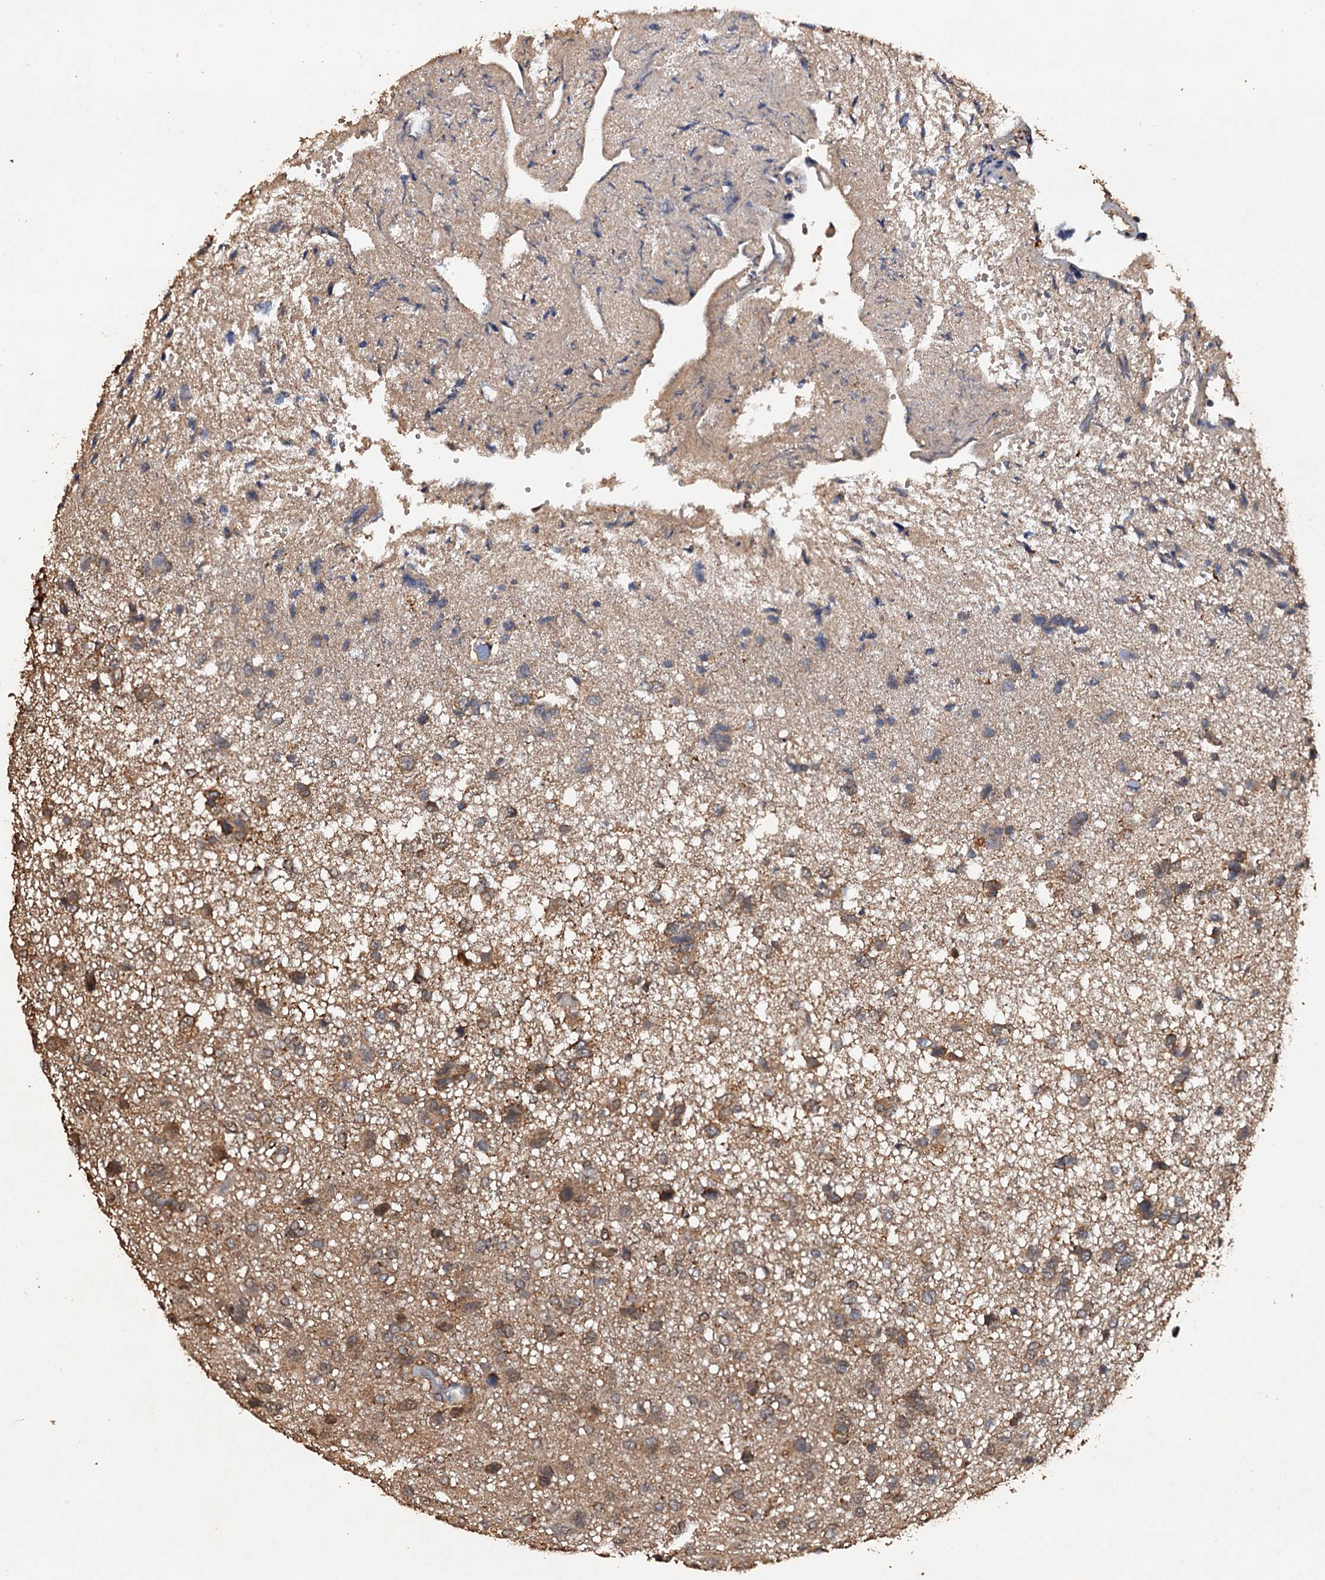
{"staining": {"intensity": "moderate", "quantity": ">75%", "location": "cytoplasmic/membranous"}, "tissue": "glioma", "cell_type": "Tumor cells", "image_type": "cancer", "snomed": [{"axis": "morphology", "description": "Glioma, malignant, High grade"}, {"axis": "topography", "description": "Brain"}], "caption": "Glioma was stained to show a protein in brown. There is medium levels of moderate cytoplasmic/membranous positivity in about >75% of tumor cells. (DAB IHC, brown staining for protein, blue staining for nuclei).", "gene": "PSMD9", "patient": {"sex": "female", "age": 59}}